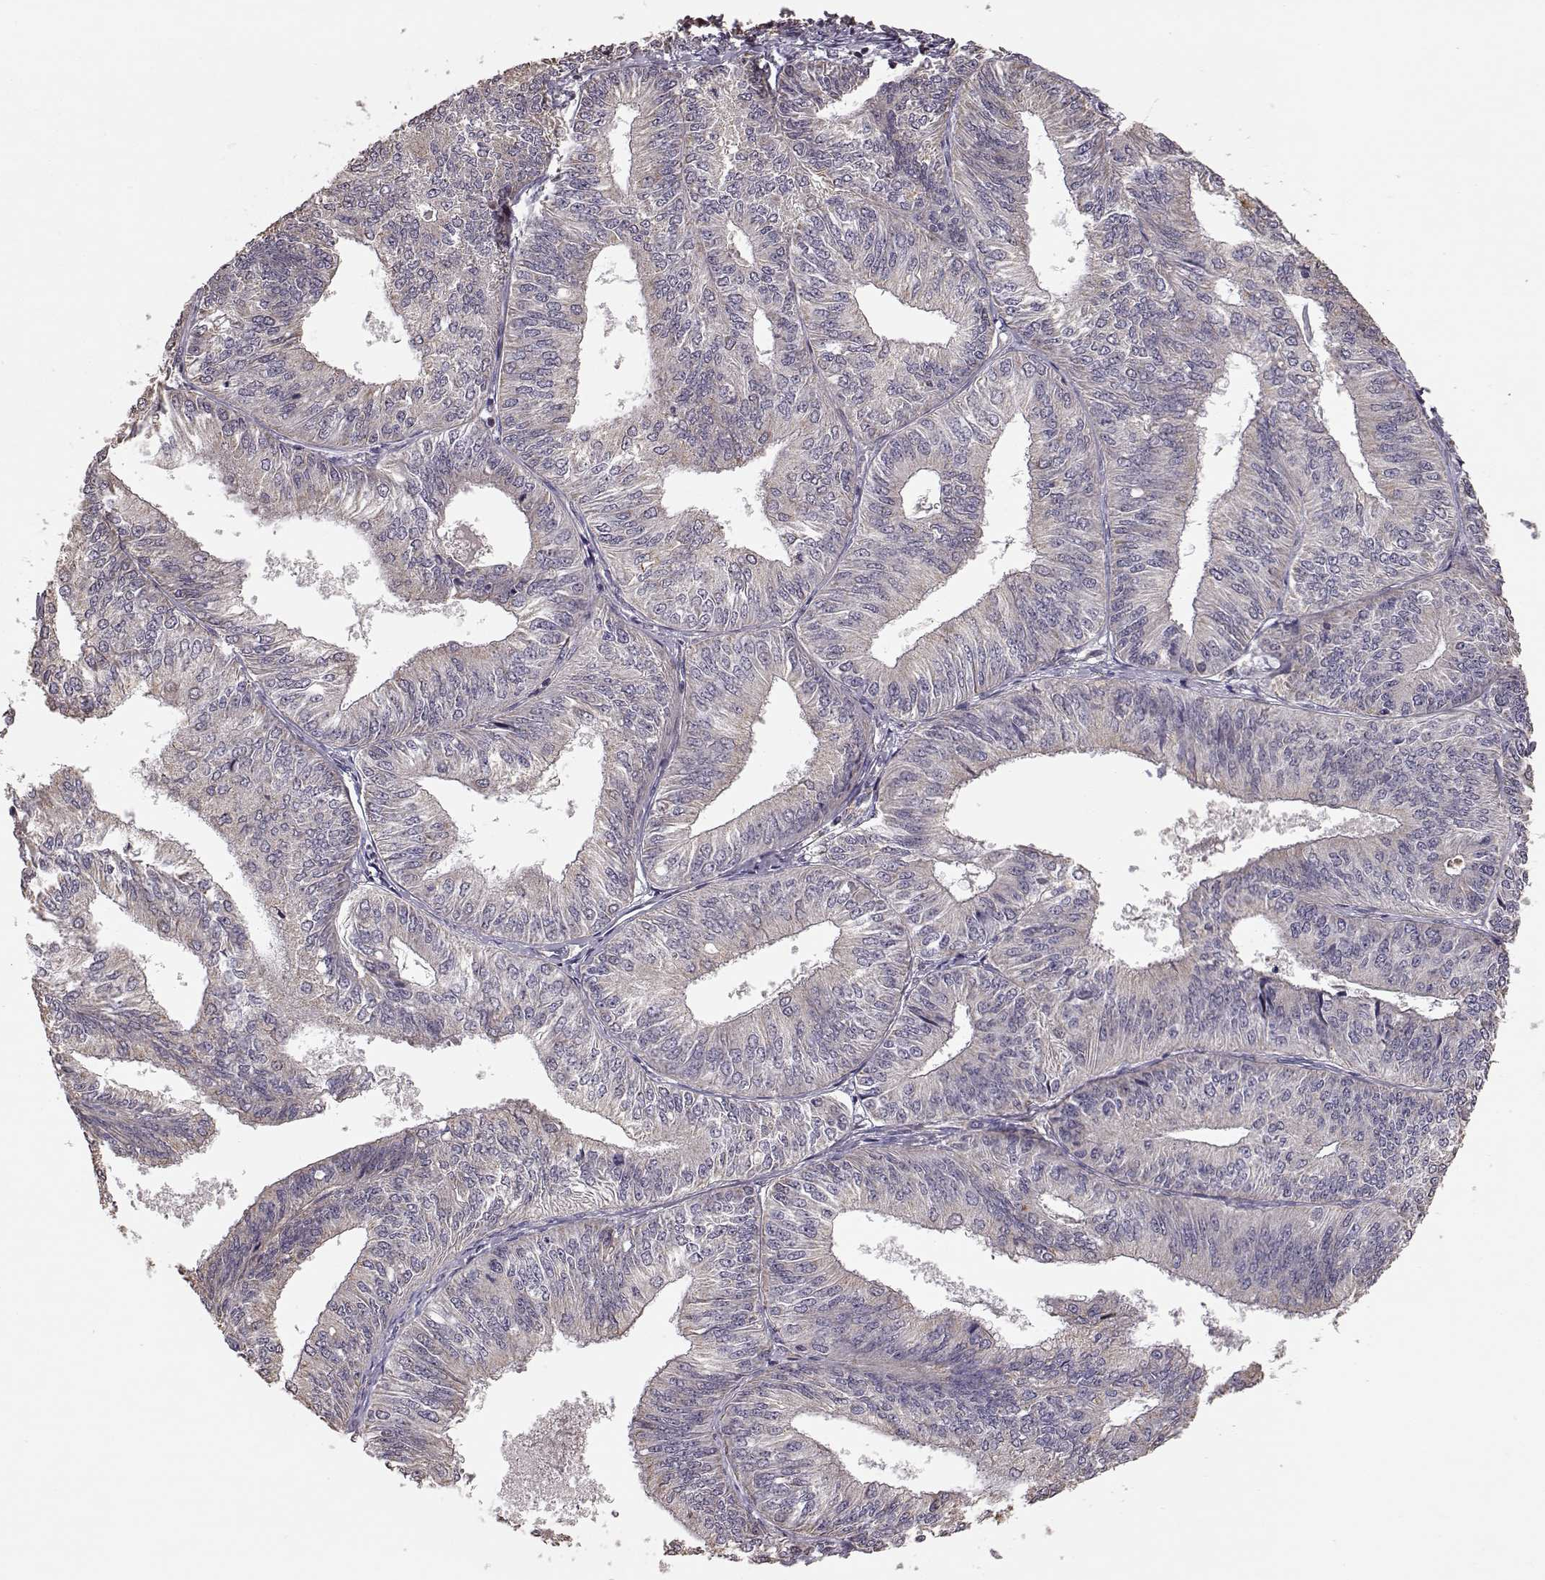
{"staining": {"intensity": "negative", "quantity": "none", "location": "none"}, "tissue": "endometrial cancer", "cell_type": "Tumor cells", "image_type": "cancer", "snomed": [{"axis": "morphology", "description": "Adenocarcinoma, NOS"}, {"axis": "topography", "description": "Endometrium"}], "caption": "Photomicrograph shows no significant protein expression in tumor cells of endometrial adenocarcinoma.", "gene": "BACH2", "patient": {"sex": "female", "age": 58}}